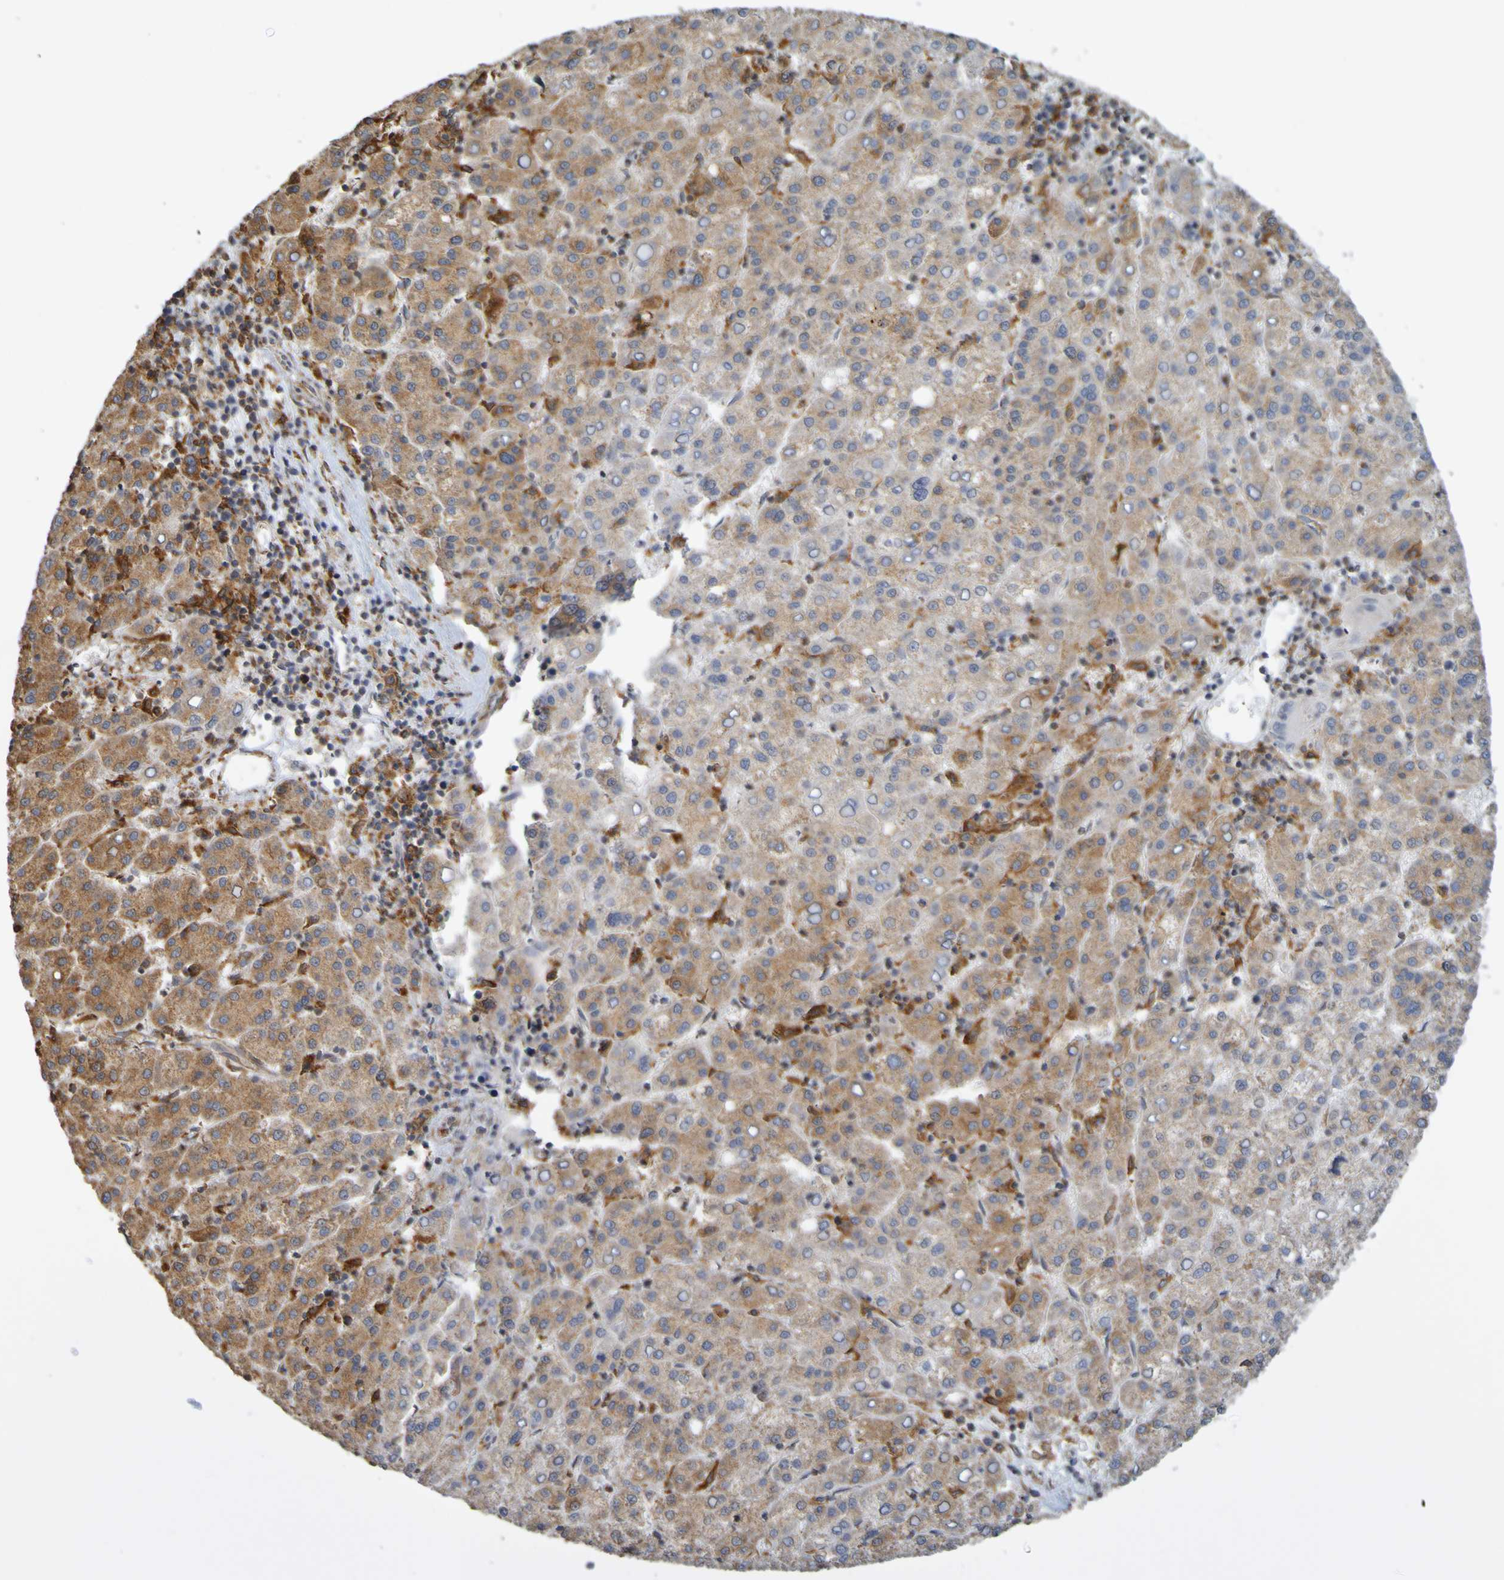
{"staining": {"intensity": "moderate", "quantity": "25%-75%", "location": "cytoplasmic/membranous"}, "tissue": "liver cancer", "cell_type": "Tumor cells", "image_type": "cancer", "snomed": [{"axis": "morphology", "description": "Carcinoma, Hepatocellular, NOS"}, {"axis": "topography", "description": "Liver"}], "caption": "Immunohistochemistry (IHC) histopathology image of liver cancer (hepatocellular carcinoma) stained for a protein (brown), which exhibits medium levels of moderate cytoplasmic/membranous positivity in about 25%-75% of tumor cells.", "gene": "PDIA3", "patient": {"sex": "female", "age": 58}}